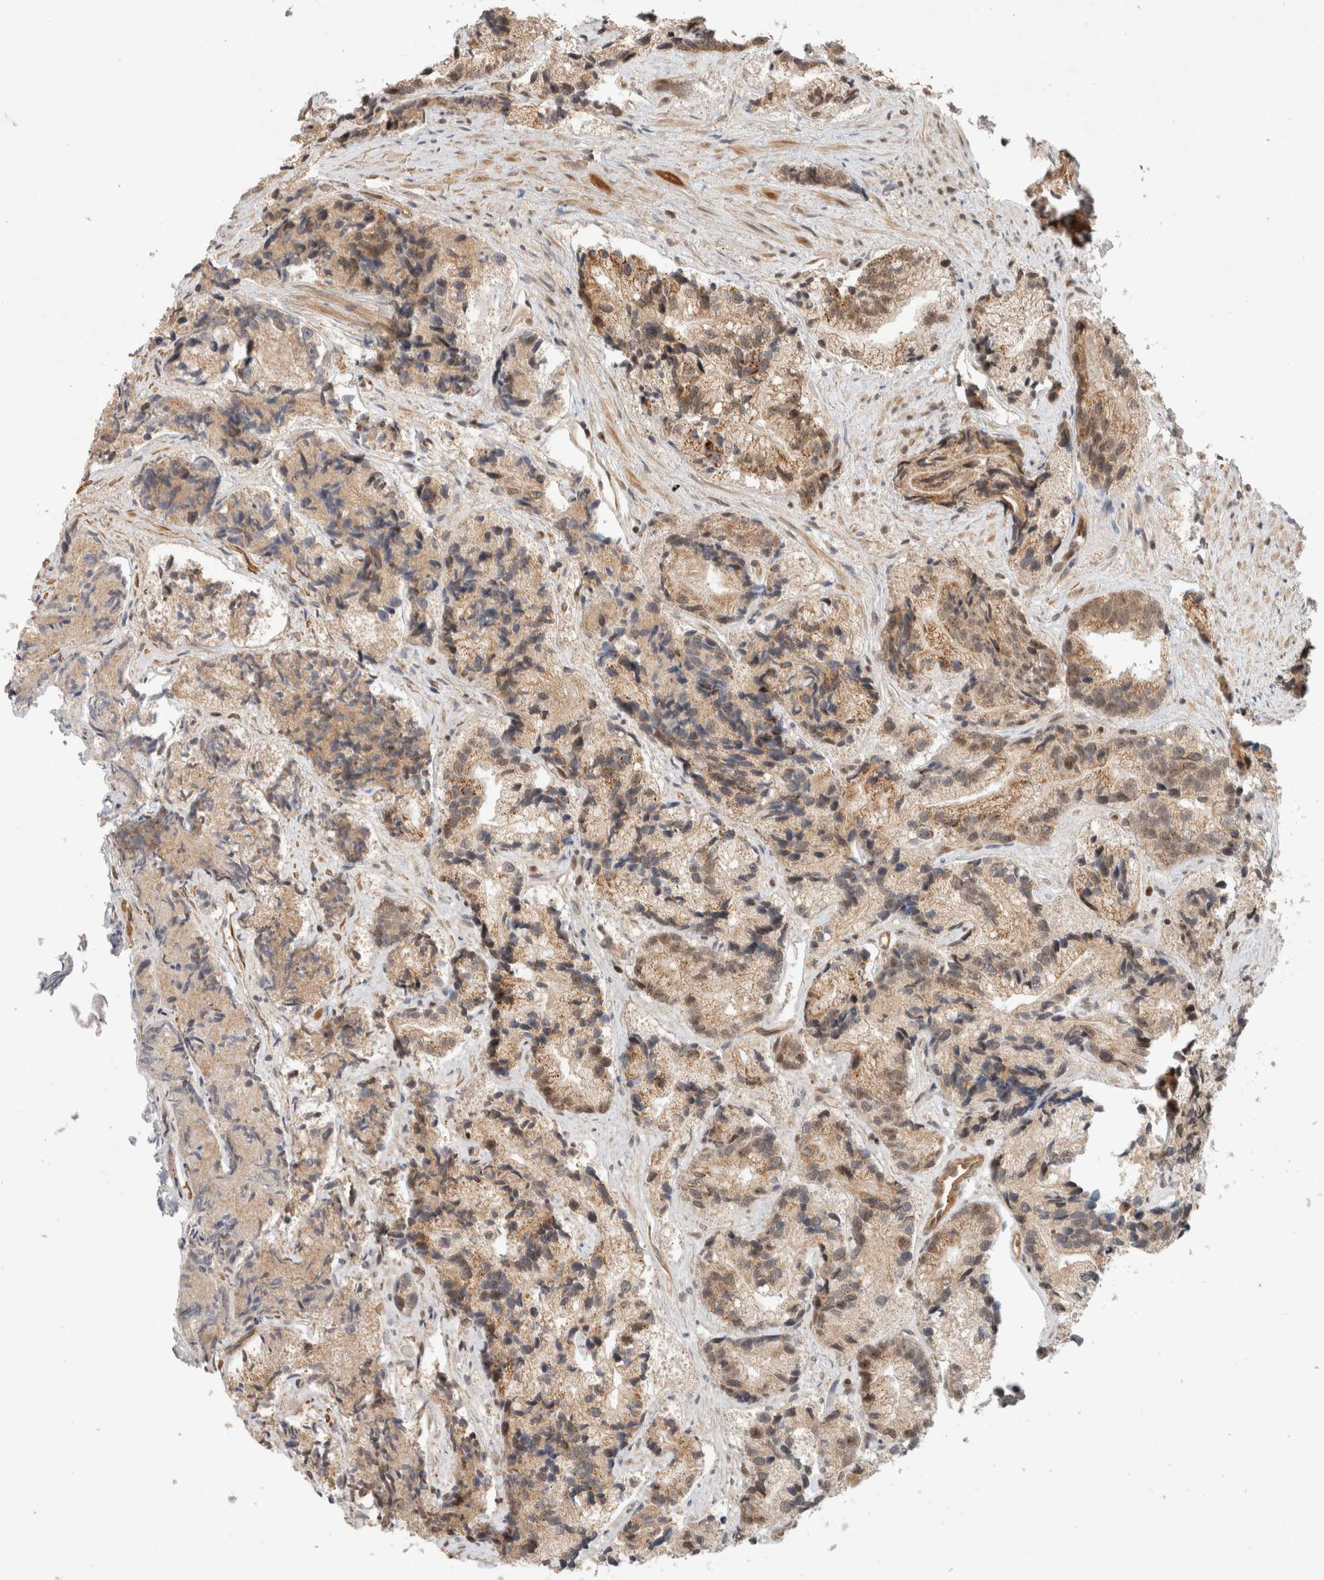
{"staining": {"intensity": "weak", "quantity": ">75%", "location": "cytoplasmic/membranous"}, "tissue": "prostate cancer", "cell_type": "Tumor cells", "image_type": "cancer", "snomed": [{"axis": "morphology", "description": "Adenocarcinoma, Low grade"}, {"axis": "topography", "description": "Prostate"}], "caption": "Tumor cells demonstrate low levels of weak cytoplasmic/membranous staining in about >75% of cells in prostate cancer.", "gene": "CAAP1", "patient": {"sex": "male", "age": 89}}